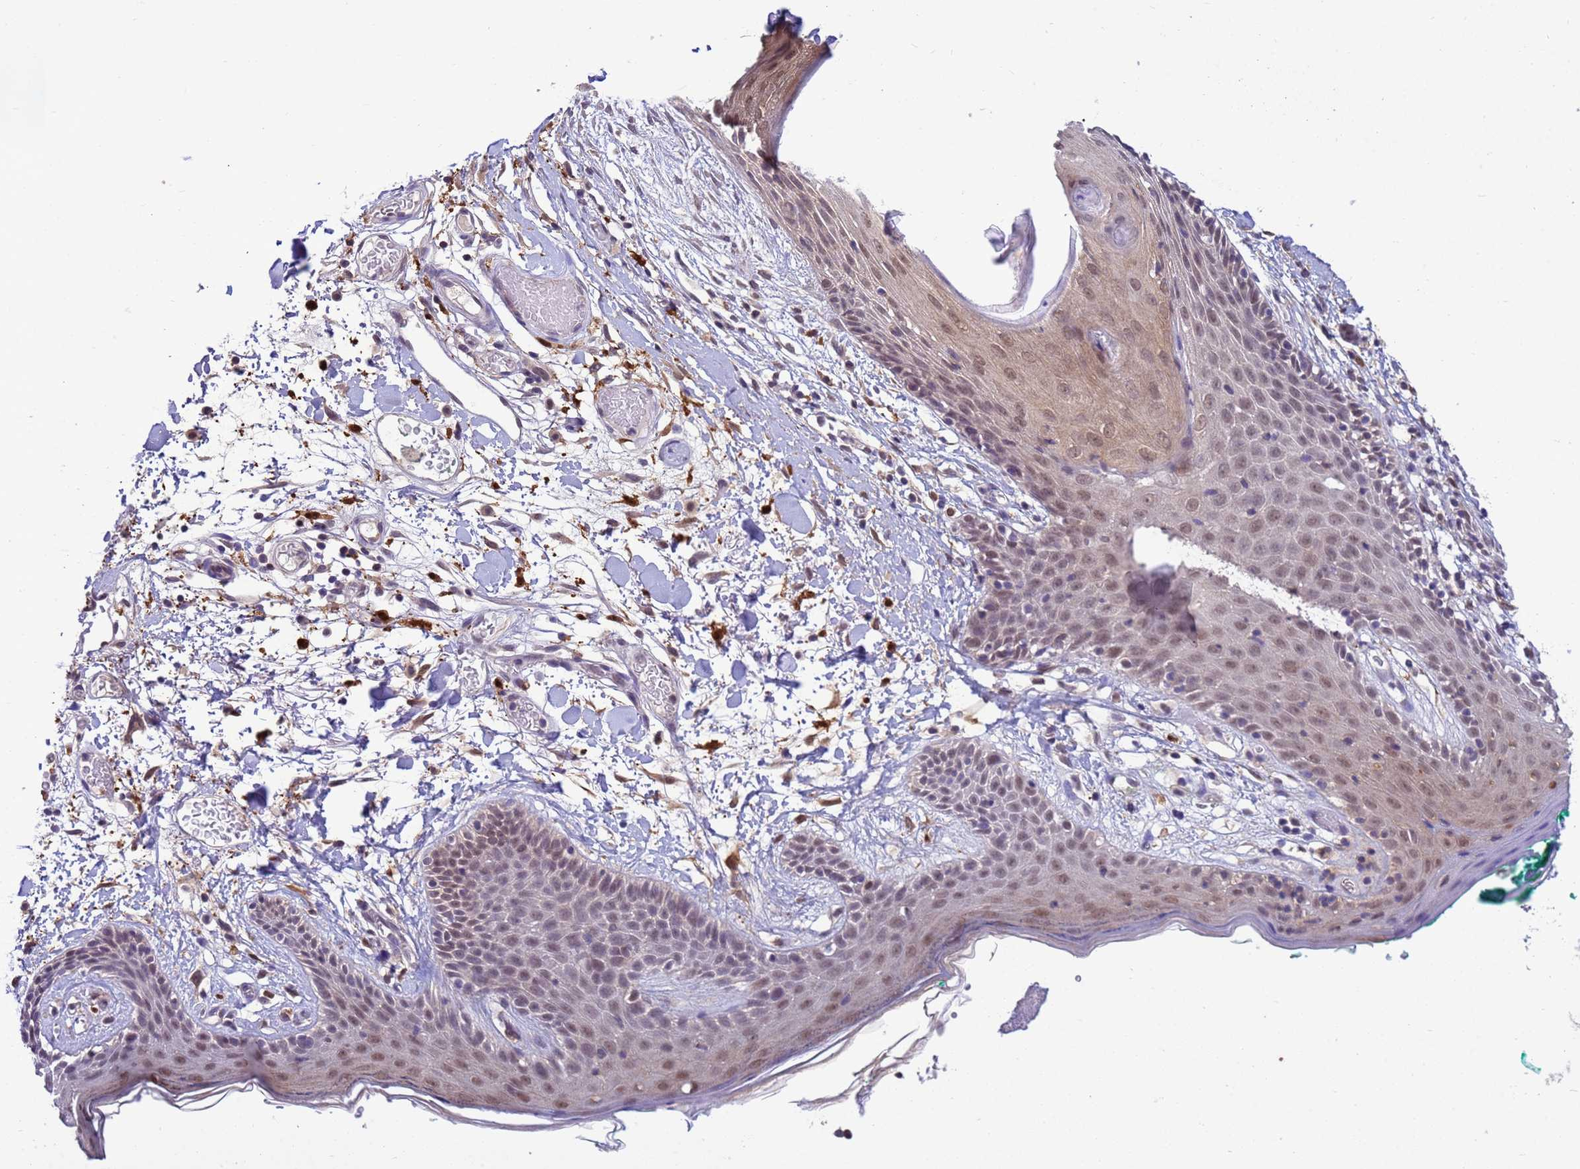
{"staining": {"intensity": "moderate", "quantity": ">75%", "location": "cytoplasmic/membranous"}, "tissue": "skin", "cell_type": "Fibroblasts", "image_type": "normal", "snomed": [{"axis": "morphology", "description": "Normal tissue, NOS"}, {"axis": "topography", "description": "Skin"}], "caption": "Immunohistochemical staining of normal human skin shows moderate cytoplasmic/membranous protein positivity in about >75% of fibroblasts. The protein is stained brown, and the nuclei are stained in blue (DAB (3,3'-diaminobenzidine) IHC with brightfield microscopy, high magnification).", "gene": "NPEPPS", "patient": {"sex": "male", "age": 79}}